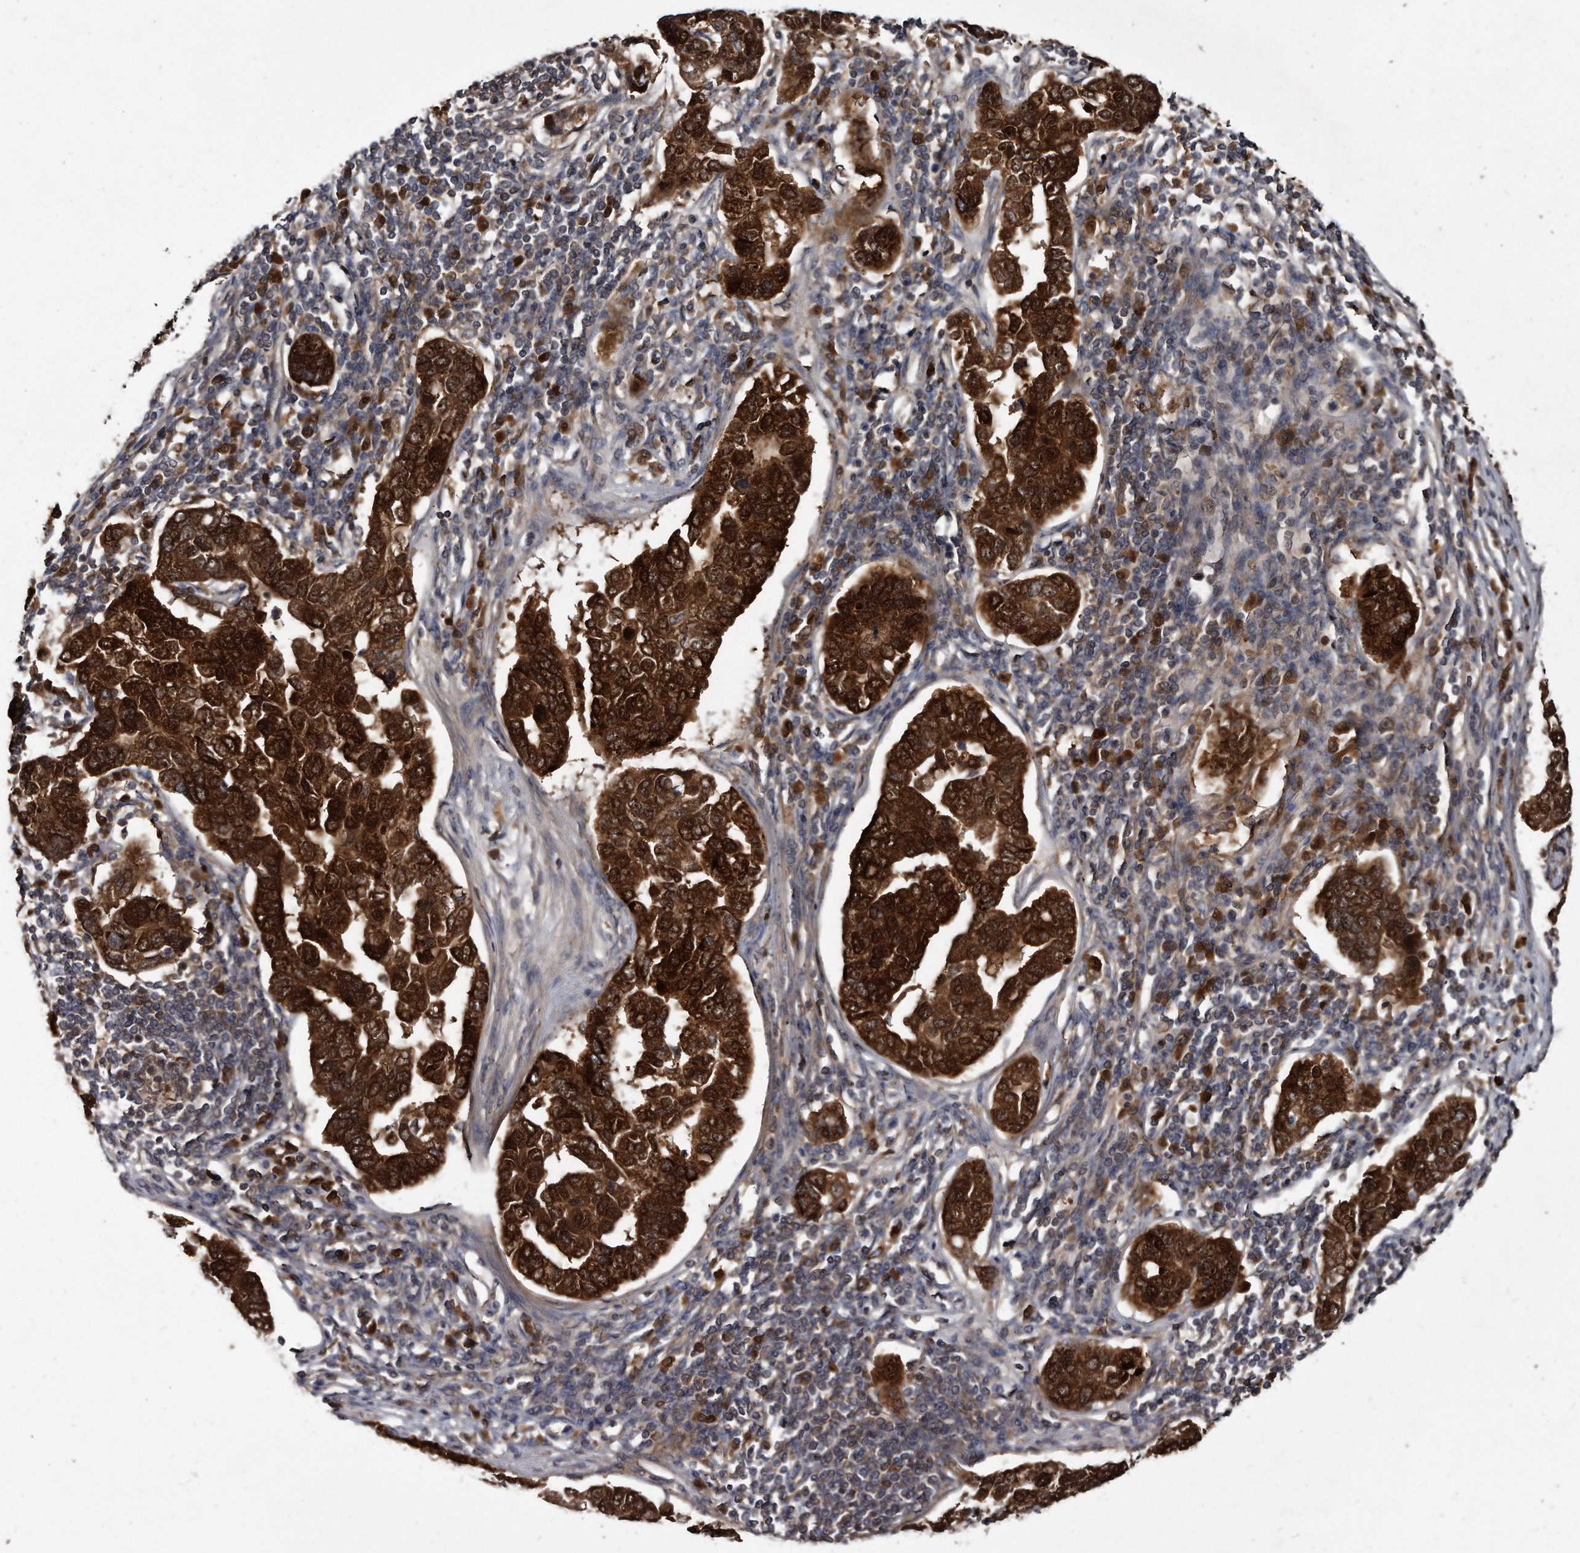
{"staining": {"intensity": "strong", "quantity": ">75%", "location": "cytoplasmic/membranous,nuclear"}, "tissue": "pancreatic cancer", "cell_type": "Tumor cells", "image_type": "cancer", "snomed": [{"axis": "morphology", "description": "Adenocarcinoma, NOS"}, {"axis": "topography", "description": "Pancreas"}], "caption": "Immunohistochemistry (IHC) of adenocarcinoma (pancreatic) reveals high levels of strong cytoplasmic/membranous and nuclear expression in about >75% of tumor cells. The protein is shown in brown color, while the nuclei are stained blue.", "gene": "FAM136A", "patient": {"sex": "female", "age": 61}}